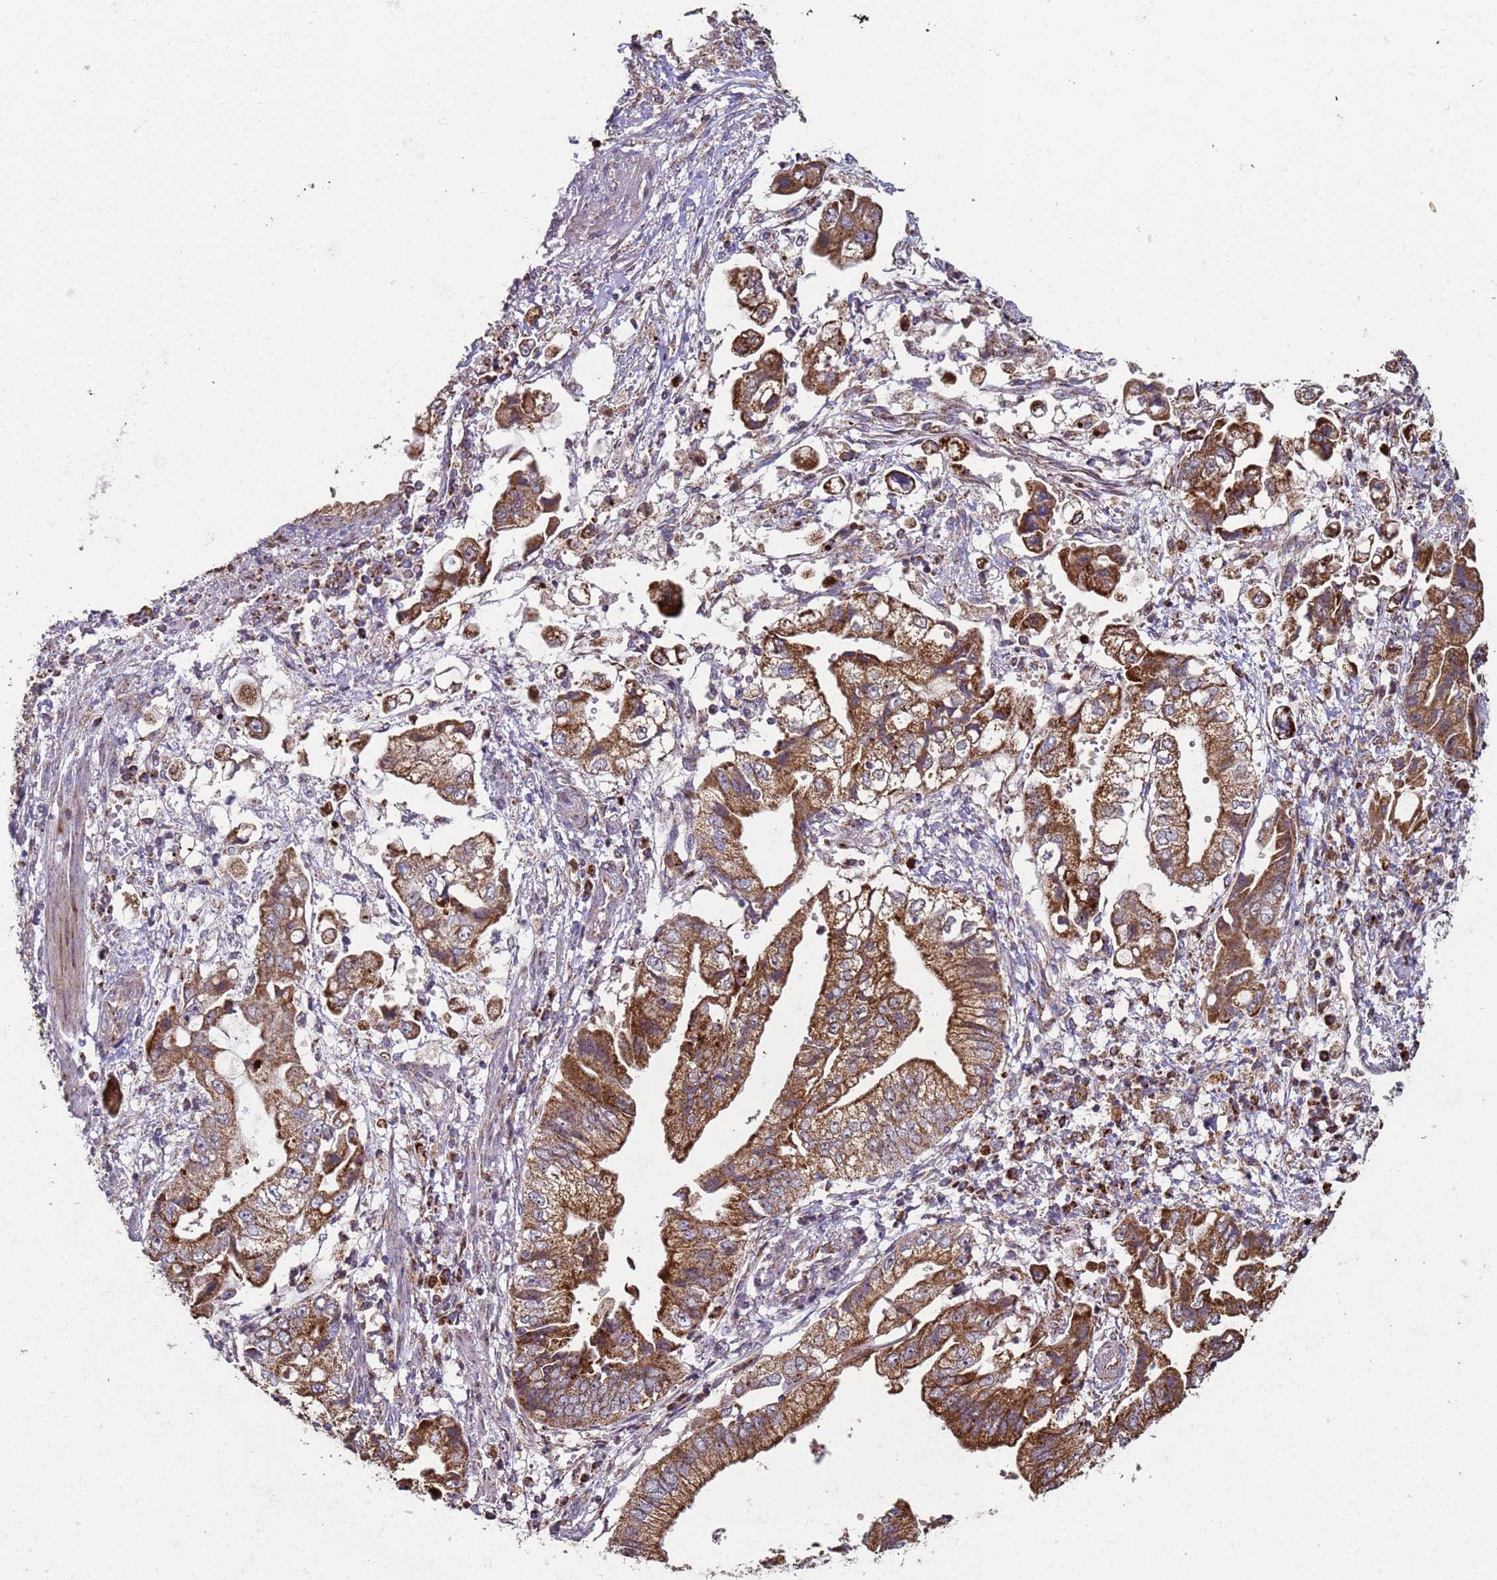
{"staining": {"intensity": "strong", "quantity": ">75%", "location": "cytoplasmic/membranous"}, "tissue": "stomach cancer", "cell_type": "Tumor cells", "image_type": "cancer", "snomed": [{"axis": "morphology", "description": "Adenocarcinoma, NOS"}, {"axis": "topography", "description": "Stomach"}], "caption": "Protein staining of adenocarcinoma (stomach) tissue demonstrates strong cytoplasmic/membranous expression in approximately >75% of tumor cells.", "gene": "FBXO33", "patient": {"sex": "male", "age": 62}}